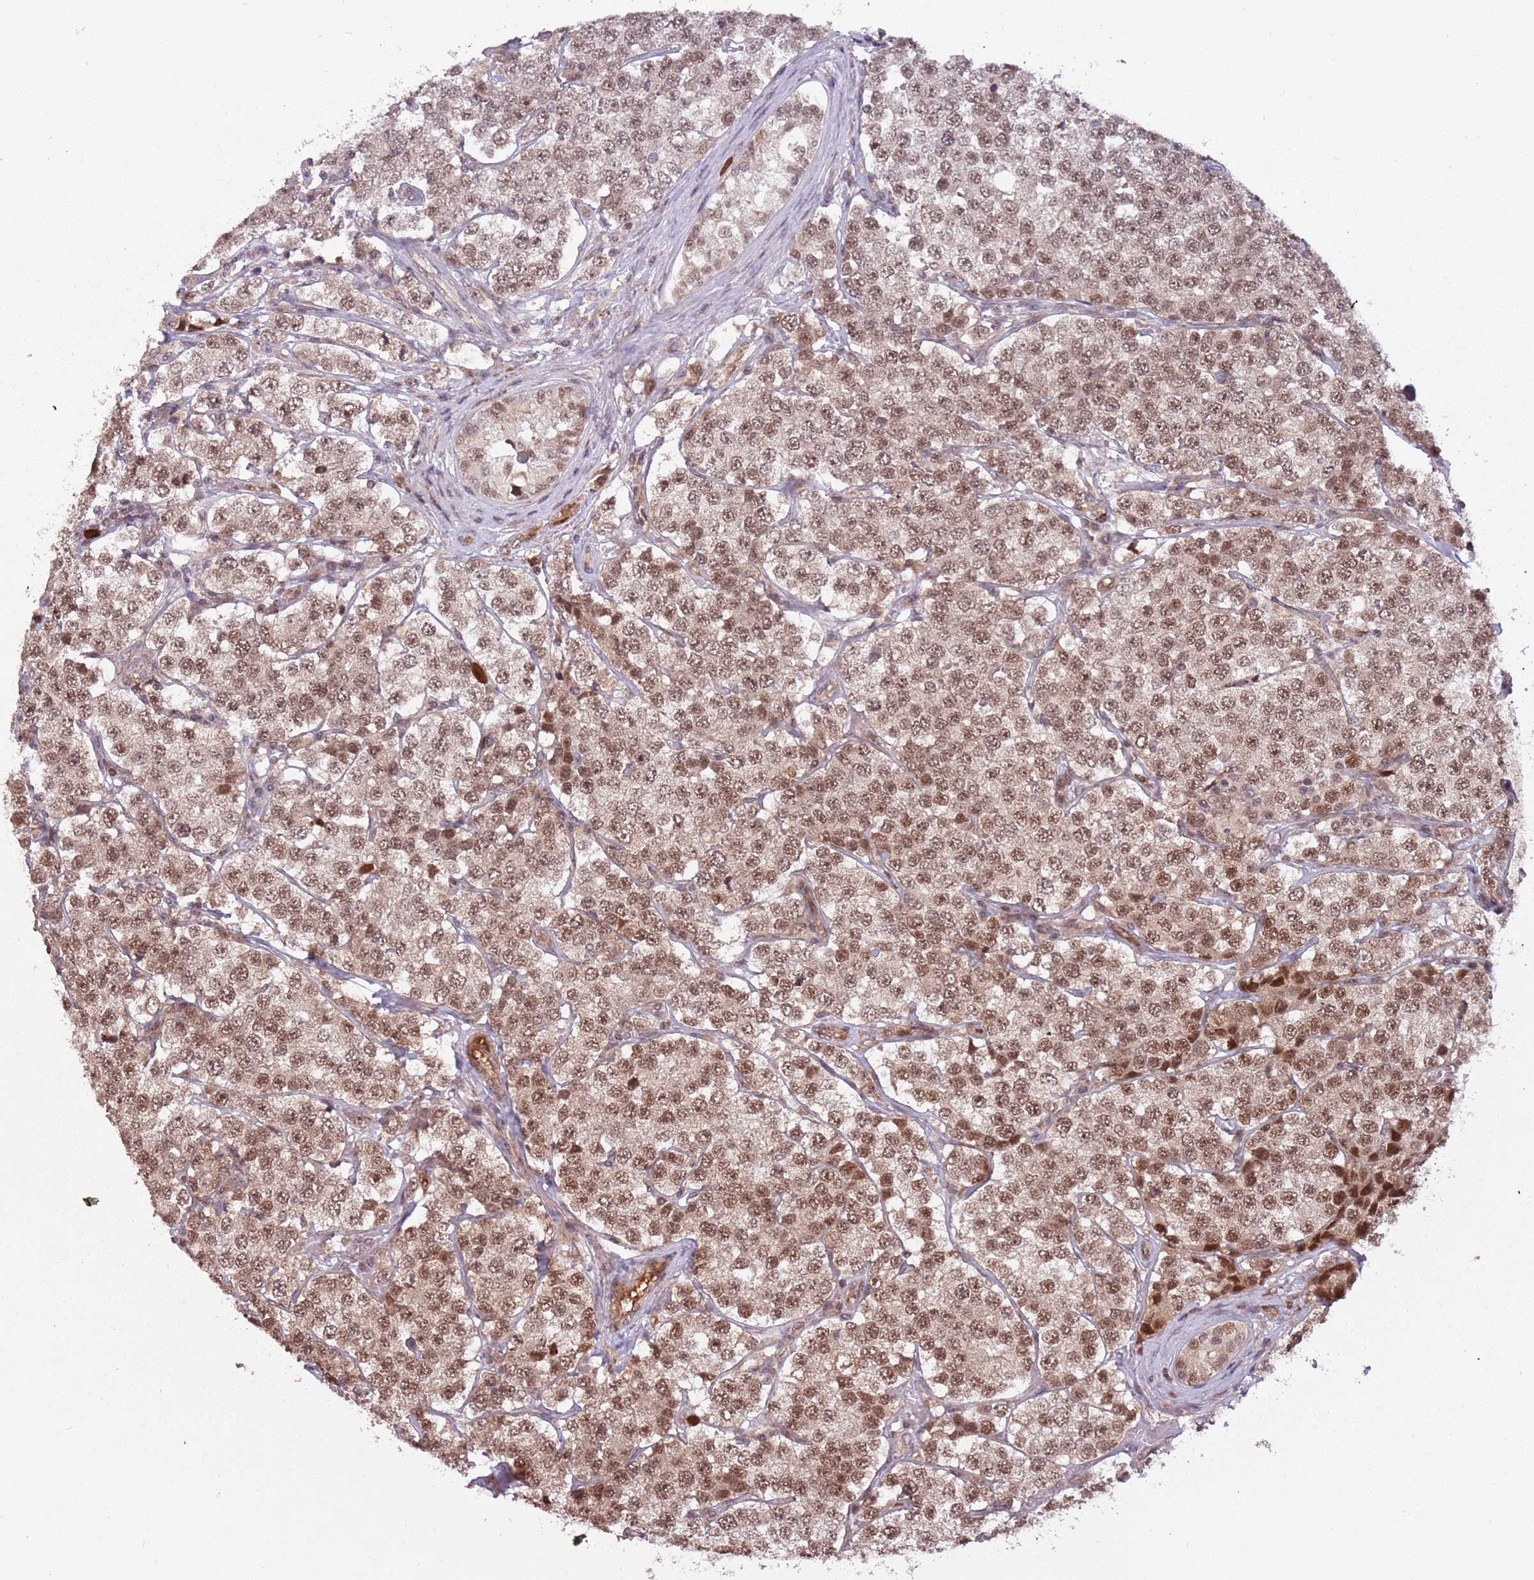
{"staining": {"intensity": "moderate", "quantity": ">75%", "location": "nuclear"}, "tissue": "testis cancer", "cell_type": "Tumor cells", "image_type": "cancer", "snomed": [{"axis": "morphology", "description": "Seminoma, NOS"}, {"axis": "topography", "description": "Testis"}], "caption": "Protein expression analysis of human seminoma (testis) reveals moderate nuclear staining in about >75% of tumor cells.", "gene": "SUDS3", "patient": {"sex": "male", "age": 34}}